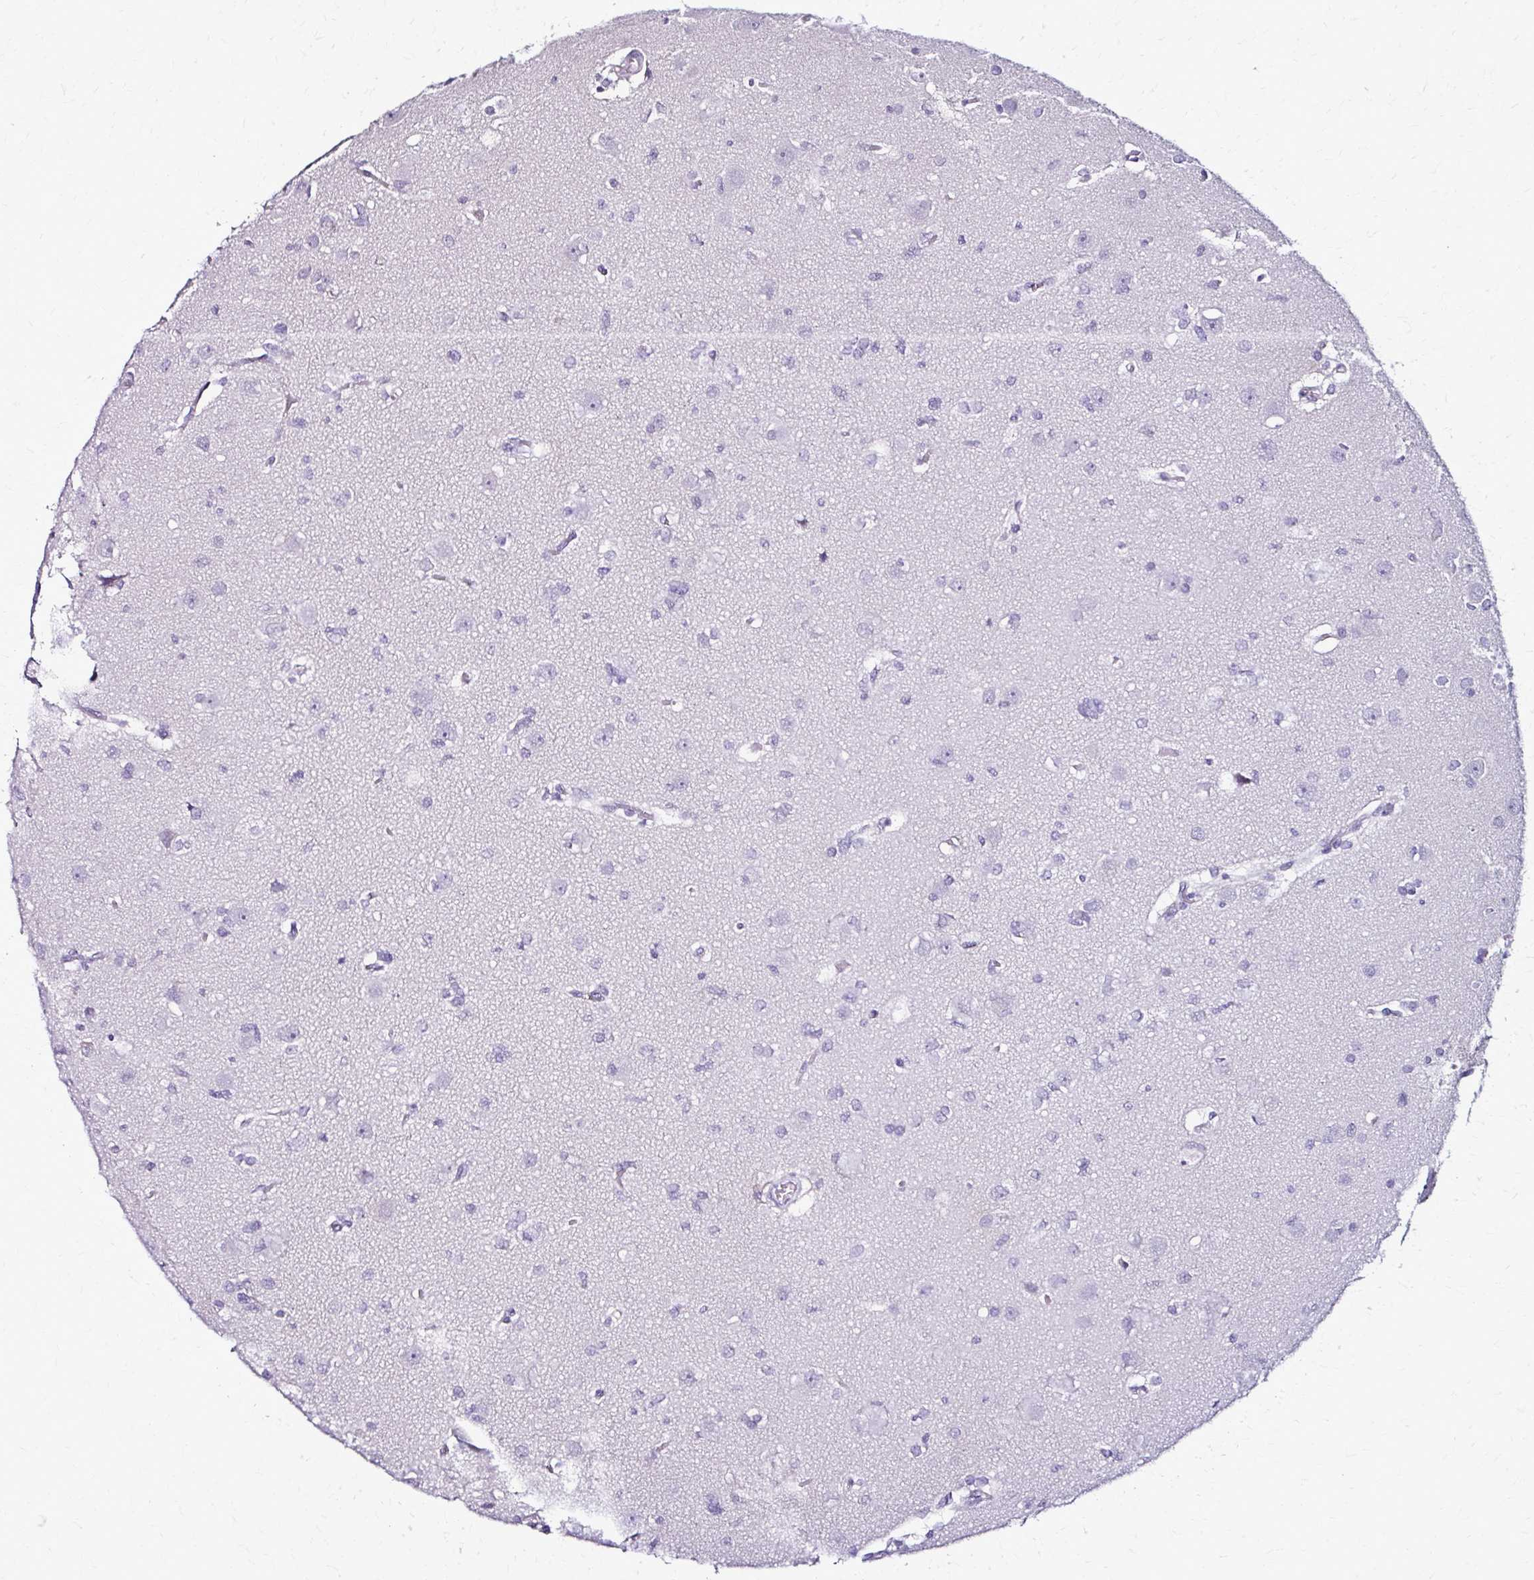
{"staining": {"intensity": "negative", "quantity": "none", "location": "none"}, "tissue": "glioma", "cell_type": "Tumor cells", "image_type": "cancer", "snomed": [{"axis": "morphology", "description": "Glioma, malignant, High grade"}, {"axis": "topography", "description": "Brain"}], "caption": "Photomicrograph shows no protein expression in tumor cells of glioma tissue. (DAB immunohistochemistry visualized using brightfield microscopy, high magnification).", "gene": "CD38", "patient": {"sex": "male", "age": 23}}